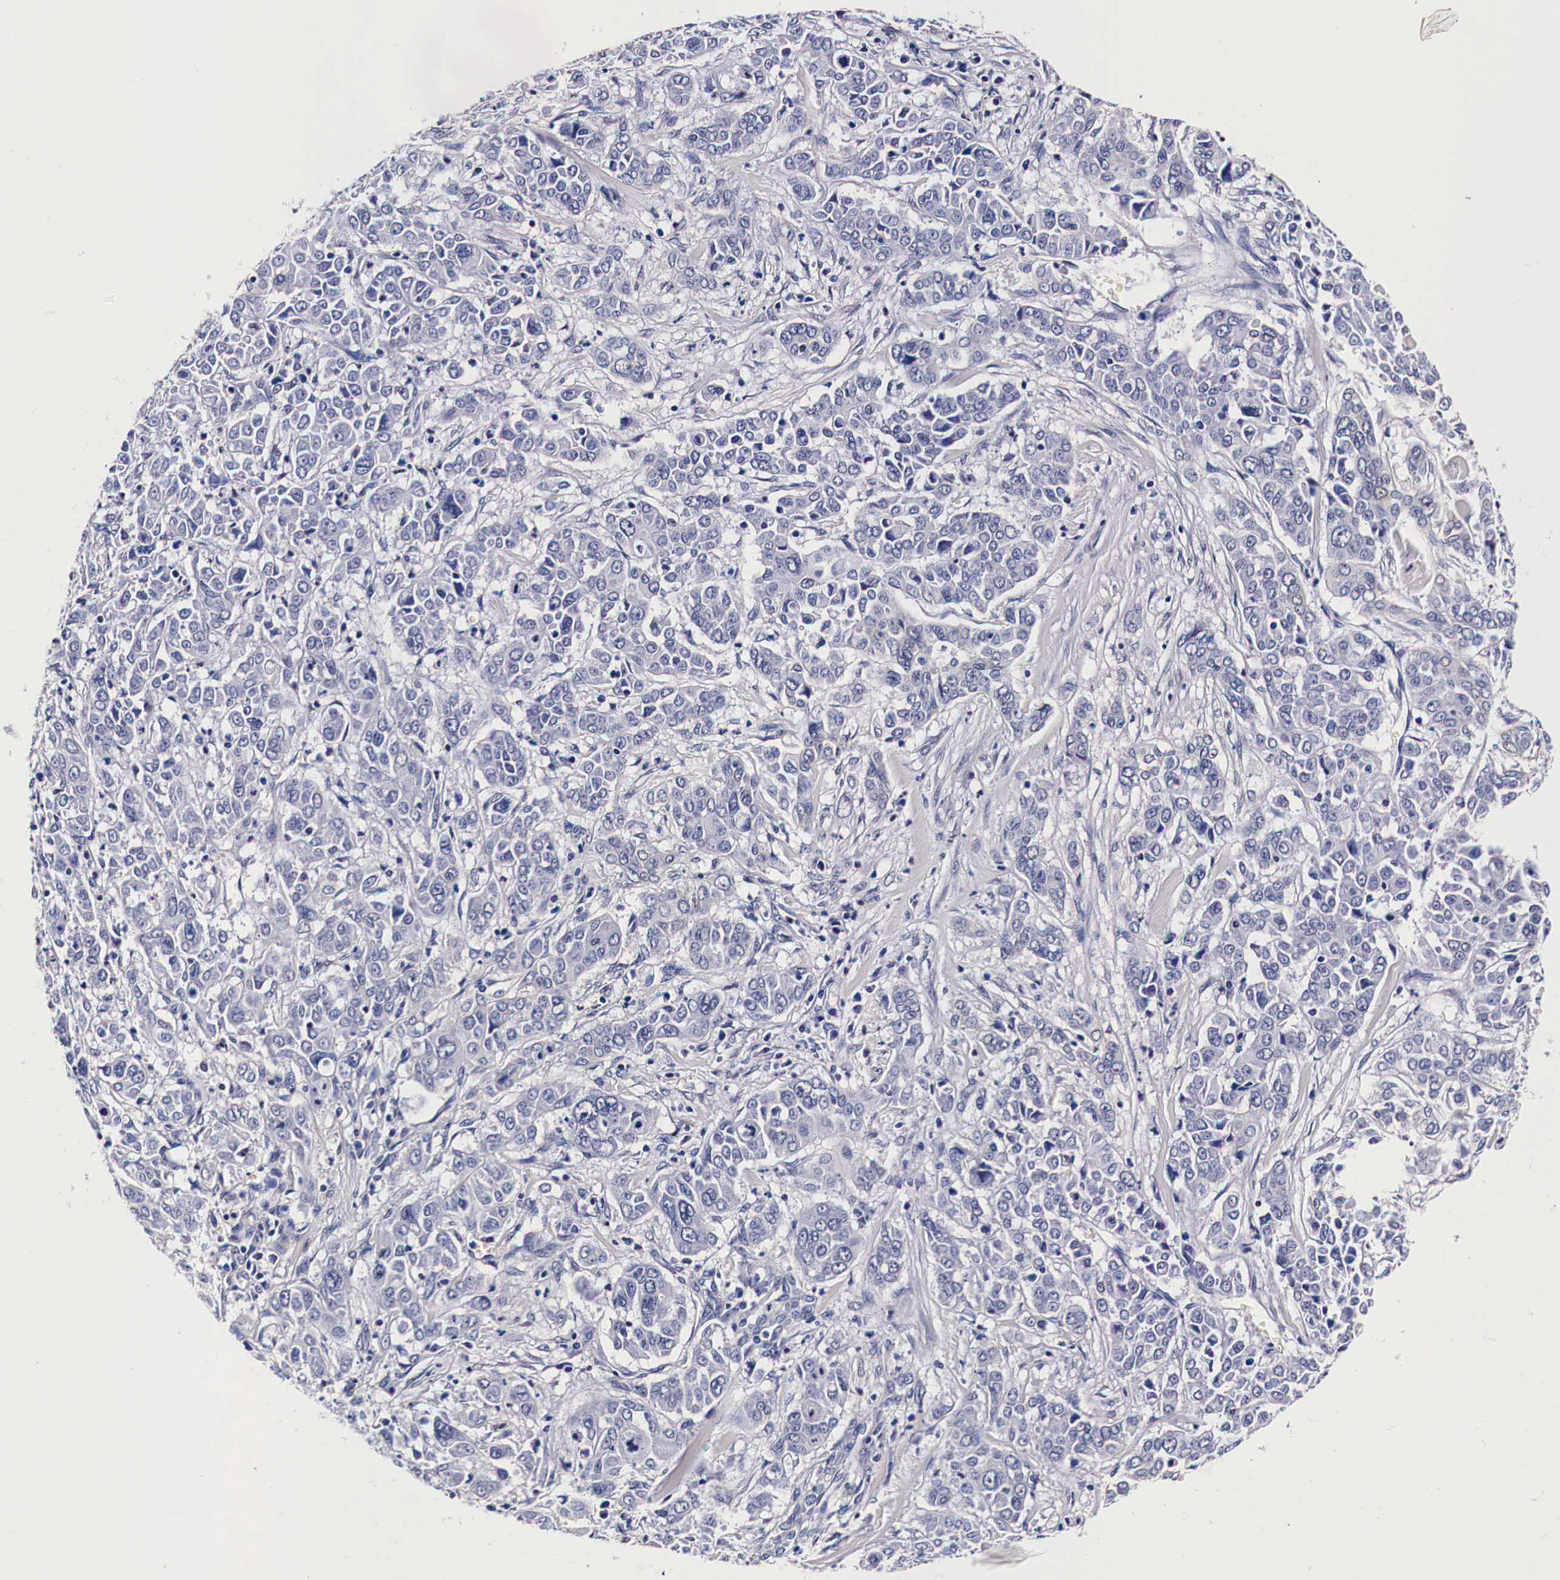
{"staining": {"intensity": "negative", "quantity": "none", "location": "none"}, "tissue": "pancreatic cancer", "cell_type": "Tumor cells", "image_type": "cancer", "snomed": [{"axis": "morphology", "description": "Adenocarcinoma, NOS"}, {"axis": "topography", "description": "Pancreas"}], "caption": "DAB (3,3'-diaminobenzidine) immunohistochemical staining of human pancreatic cancer exhibits no significant expression in tumor cells.", "gene": "HSPB1", "patient": {"sex": "female", "age": 52}}